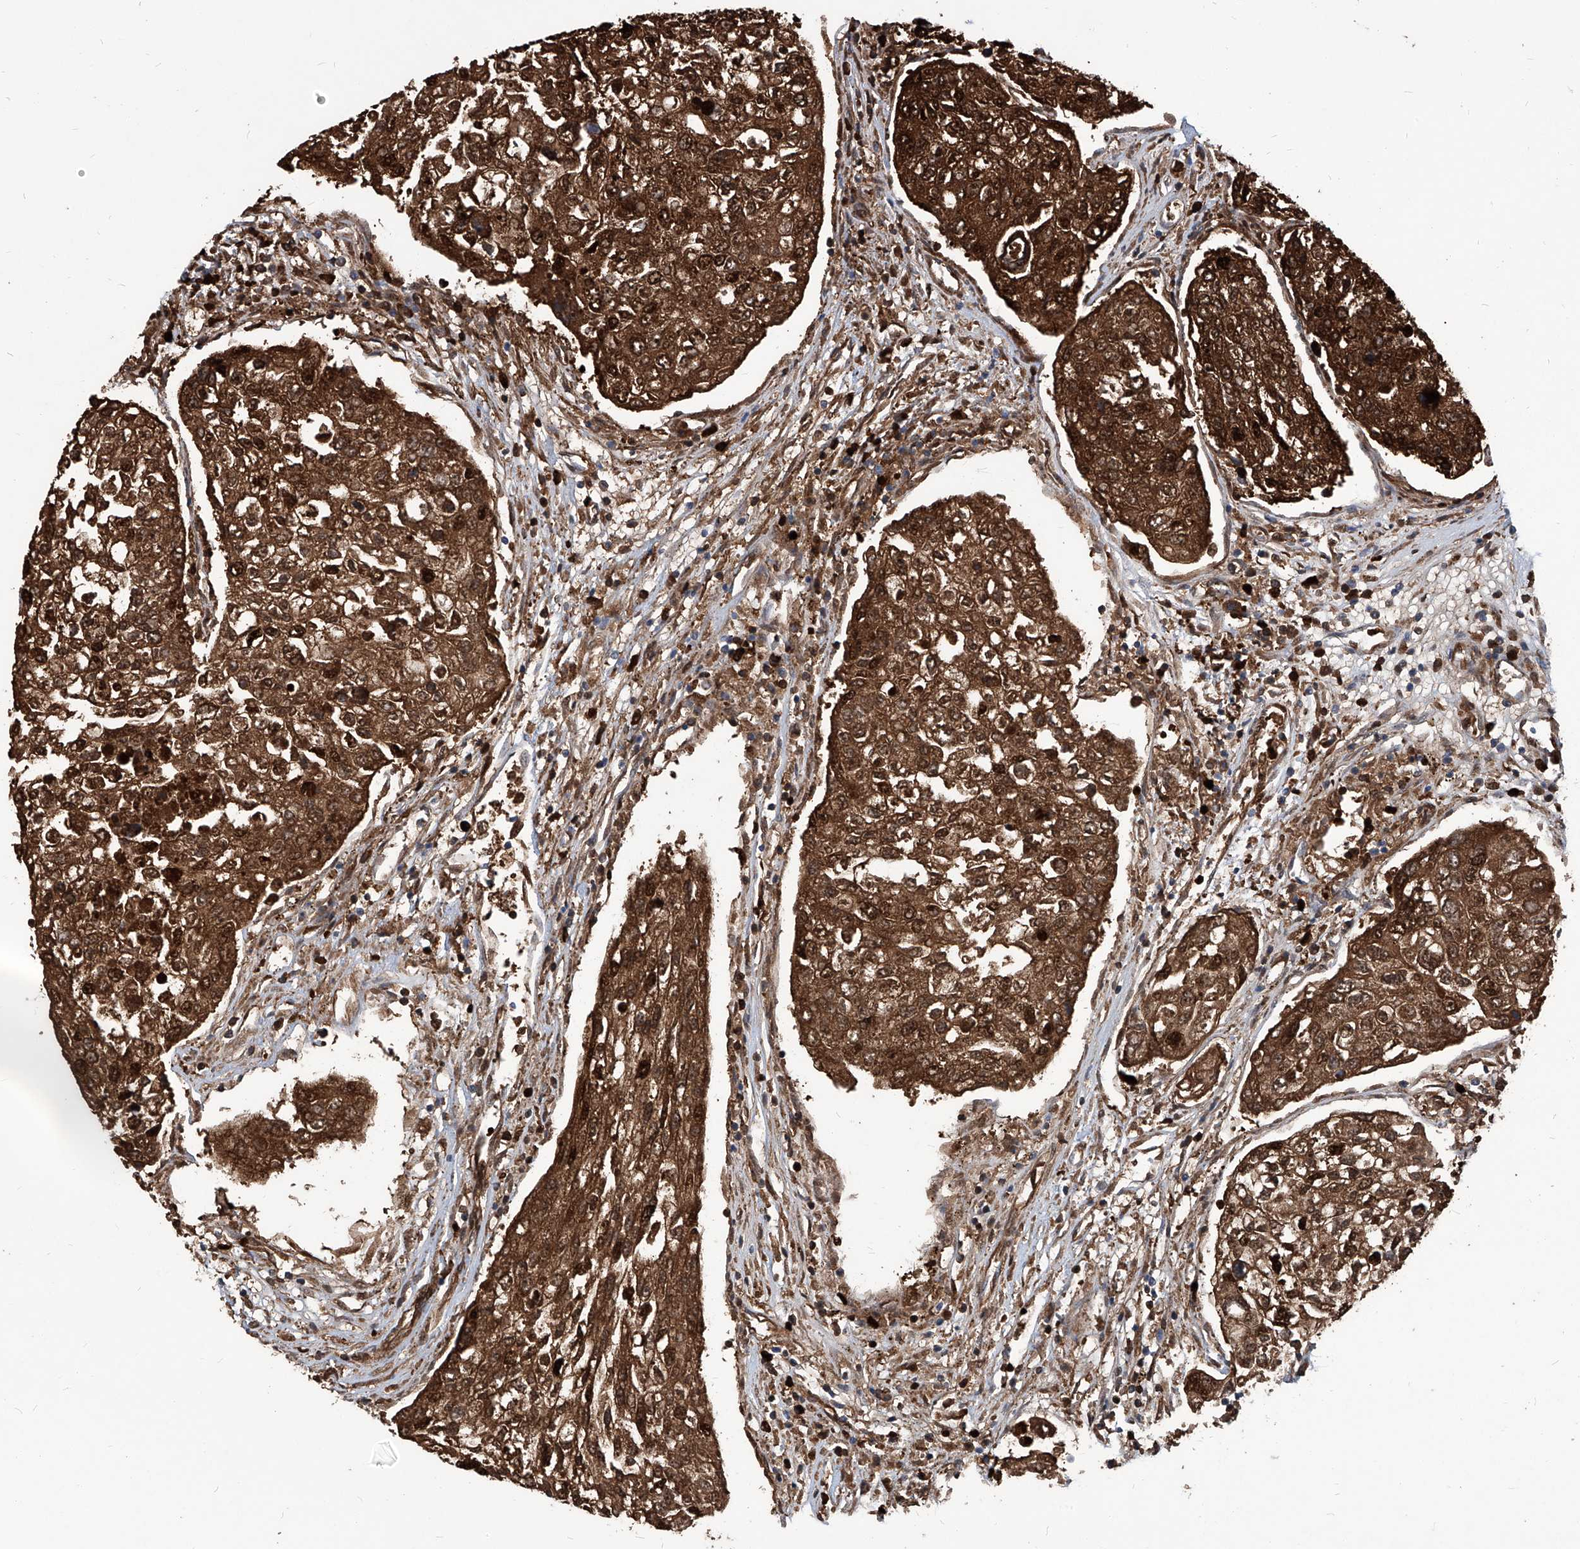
{"staining": {"intensity": "strong", "quantity": ">75%", "location": "cytoplasmic/membranous,nuclear"}, "tissue": "urothelial cancer", "cell_type": "Tumor cells", "image_type": "cancer", "snomed": [{"axis": "morphology", "description": "Urothelial carcinoma, High grade"}, {"axis": "topography", "description": "Lymph node"}, {"axis": "topography", "description": "Urinary bladder"}], "caption": "High-grade urothelial carcinoma tissue shows strong cytoplasmic/membranous and nuclear expression in about >75% of tumor cells, visualized by immunohistochemistry.", "gene": "PCNA", "patient": {"sex": "male", "age": 51}}